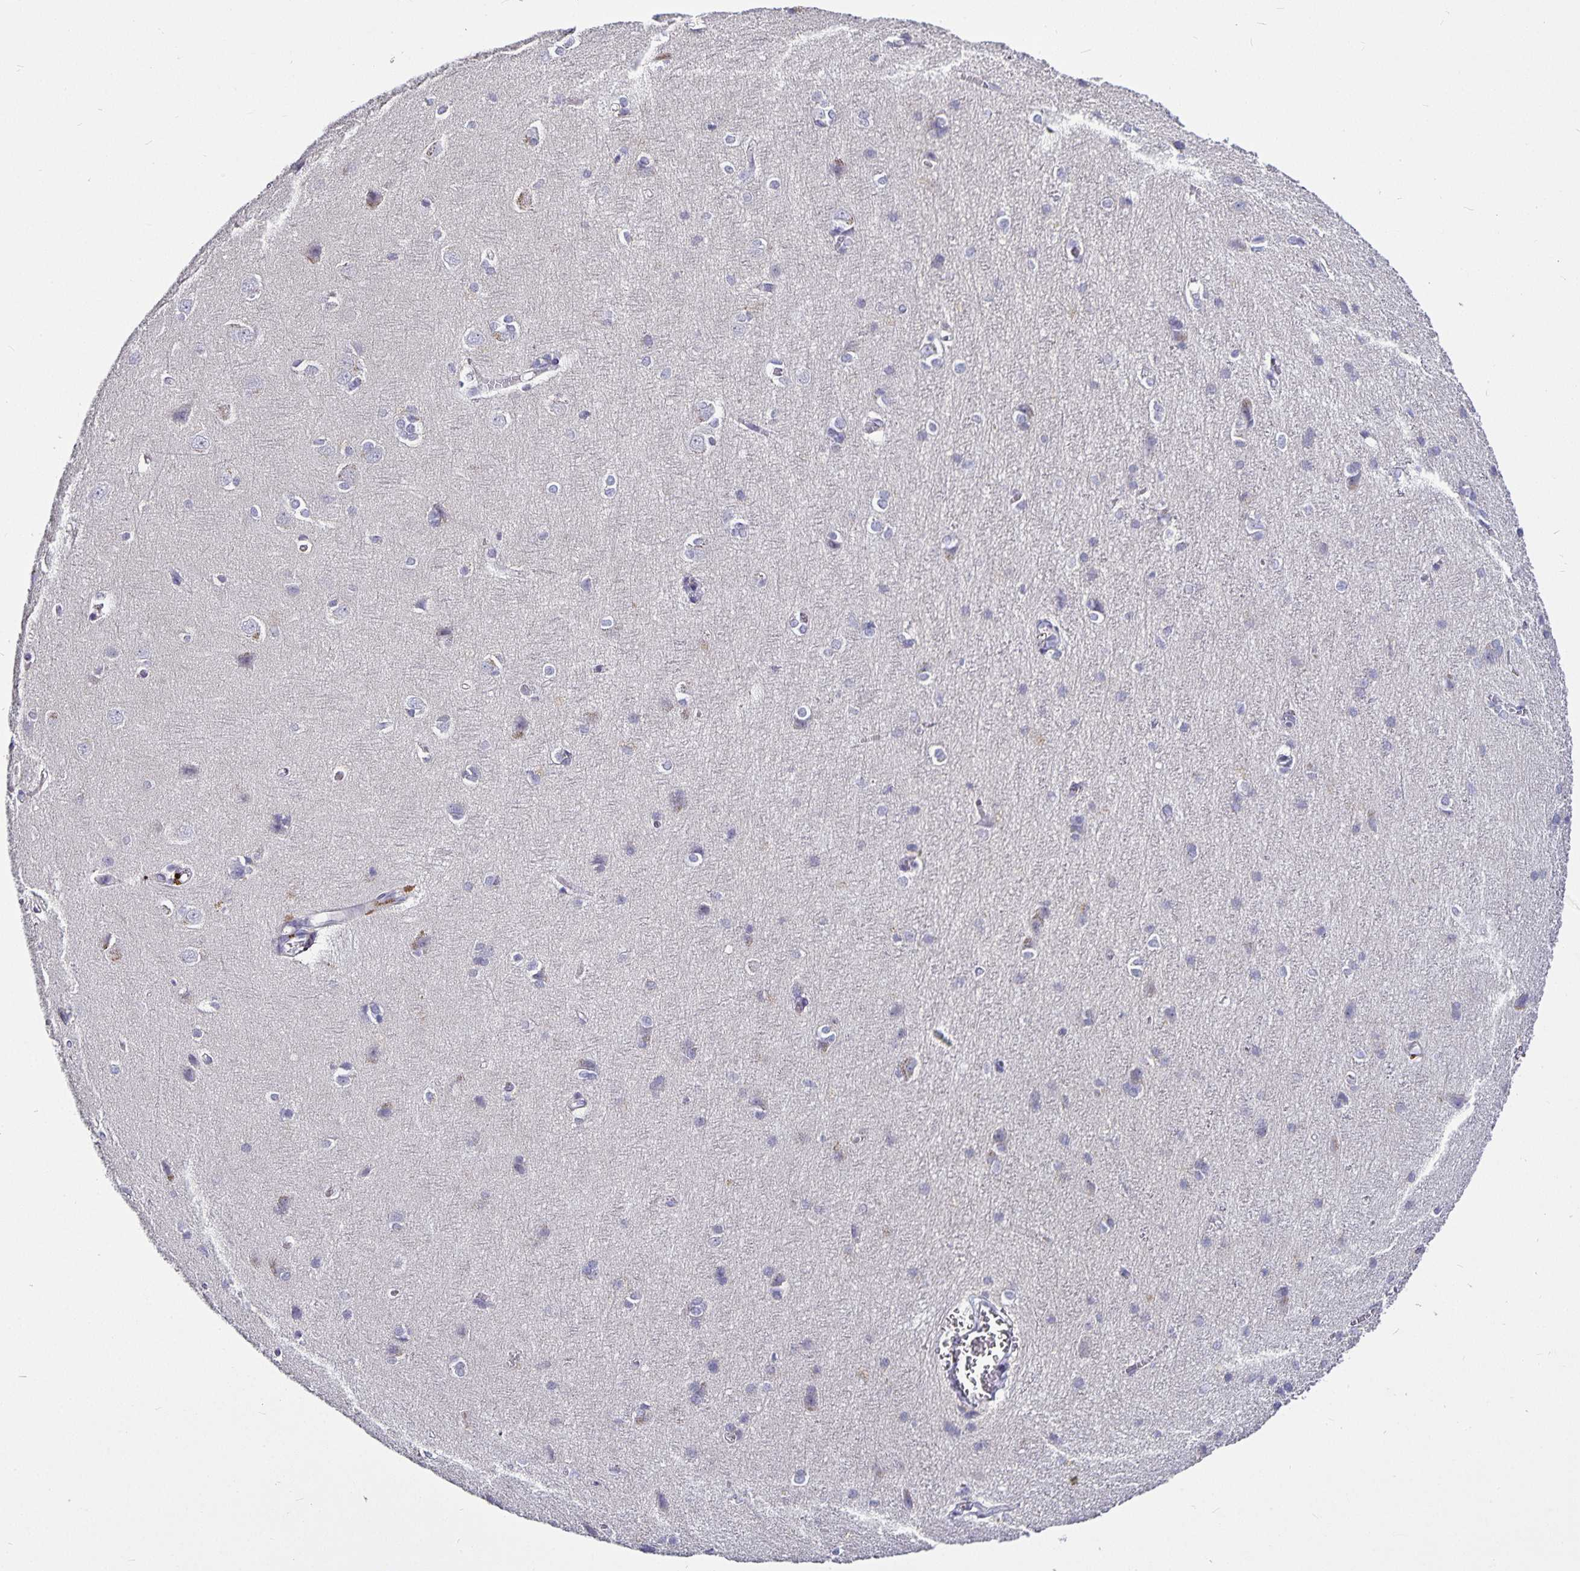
{"staining": {"intensity": "negative", "quantity": "none", "location": "none"}, "tissue": "cerebral cortex", "cell_type": "Endothelial cells", "image_type": "normal", "snomed": [{"axis": "morphology", "description": "Normal tissue, NOS"}, {"axis": "topography", "description": "Cerebral cortex"}], "caption": "Immunohistochemistry micrograph of normal cerebral cortex stained for a protein (brown), which demonstrates no staining in endothelial cells.", "gene": "CA12", "patient": {"sex": "male", "age": 37}}